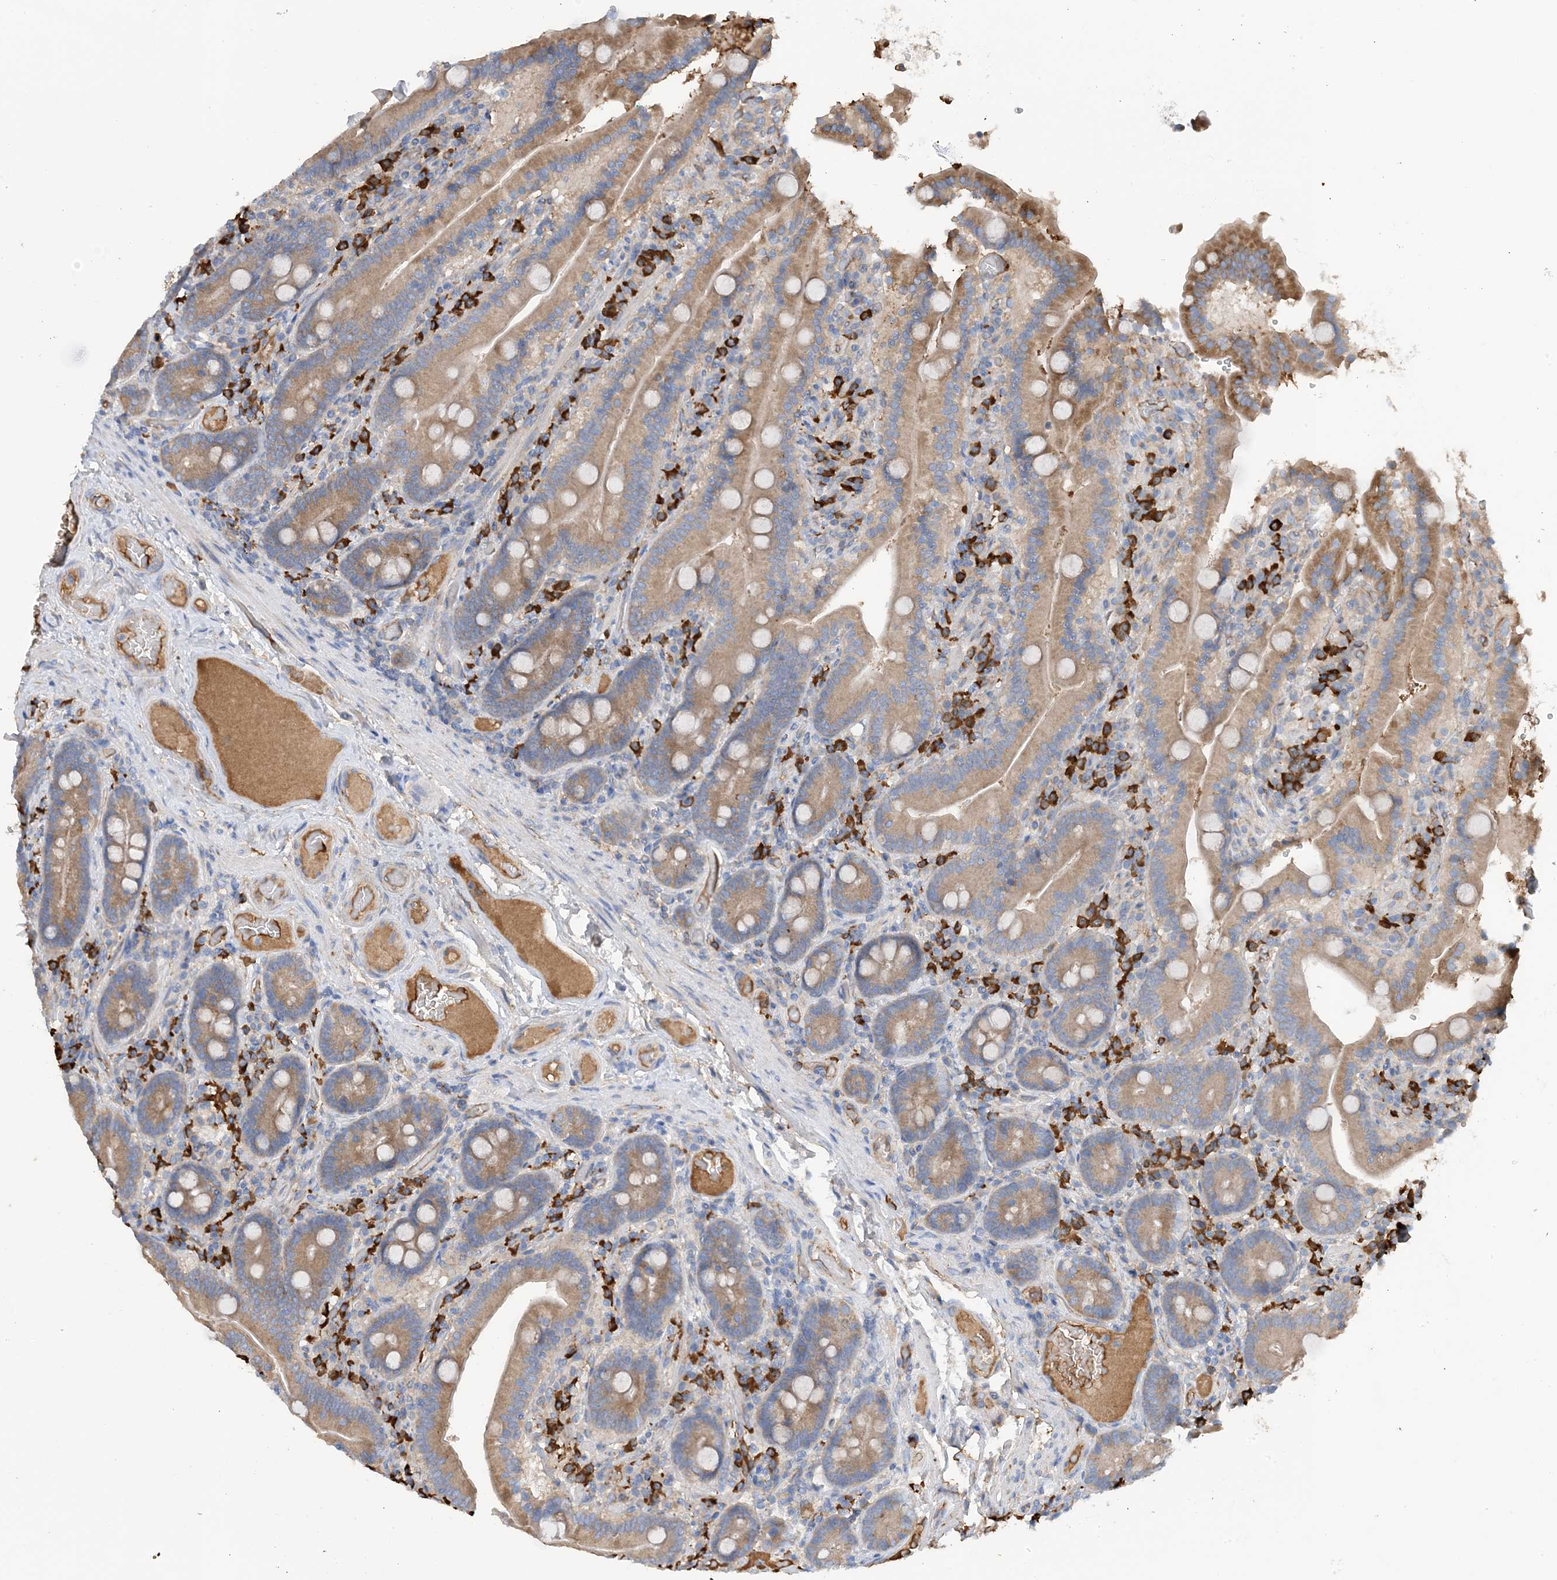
{"staining": {"intensity": "moderate", "quantity": ">75%", "location": "cytoplasmic/membranous"}, "tissue": "duodenum", "cell_type": "Glandular cells", "image_type": "normal", "snomed": [{"axis": "morphology", "description": "Normal tissue, NOS"}, {"axis": "topography", "description": "Duodenum"}], "caption": "Approximately >75% of glandular cells in normal human duodenum display moderate cytoplasmic/membranous protein positivity as visualized by brown immunohistochemical staining.", "gene": "SLC5A11", "patient": {"sex": "female", "age": 62}}